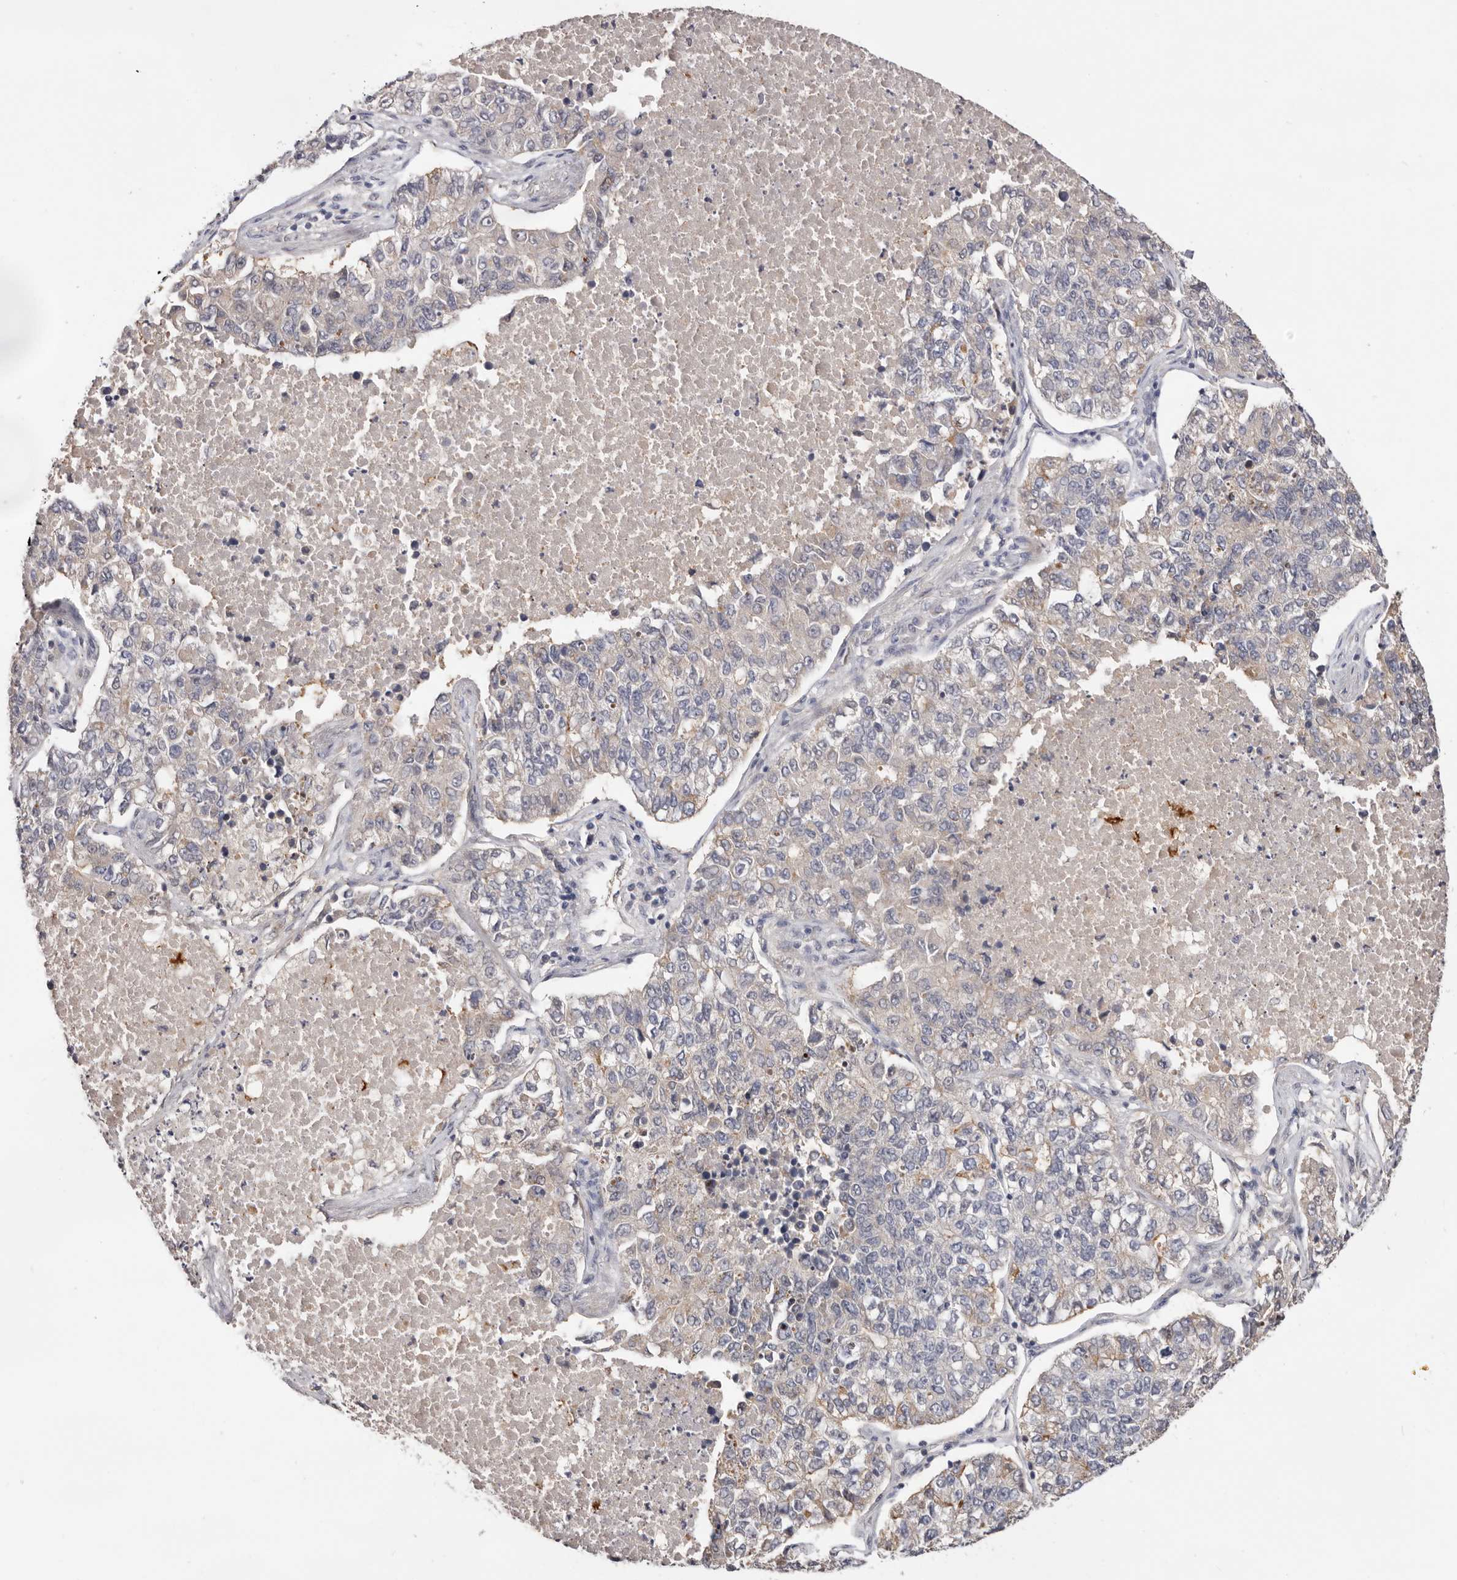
{"staining": {"intensity": "negative", "quantity": "none", "location": "none"}, "tissue": "lung cancer", "cell_type": "Tumor cells", "image_type": "cancer", "snomed": [{"axis": "morphology", "description": "Adenocarcinoma, NOS"}, {"axis": "topography", "description": "Lung"}], "caption": "DAB immunohistochemical staining of lung adenocarcinoma demonstrates no significant expression in tumor cells.", "gene": "DOP1A", "patient": {"sex": "male", "age": 49}}